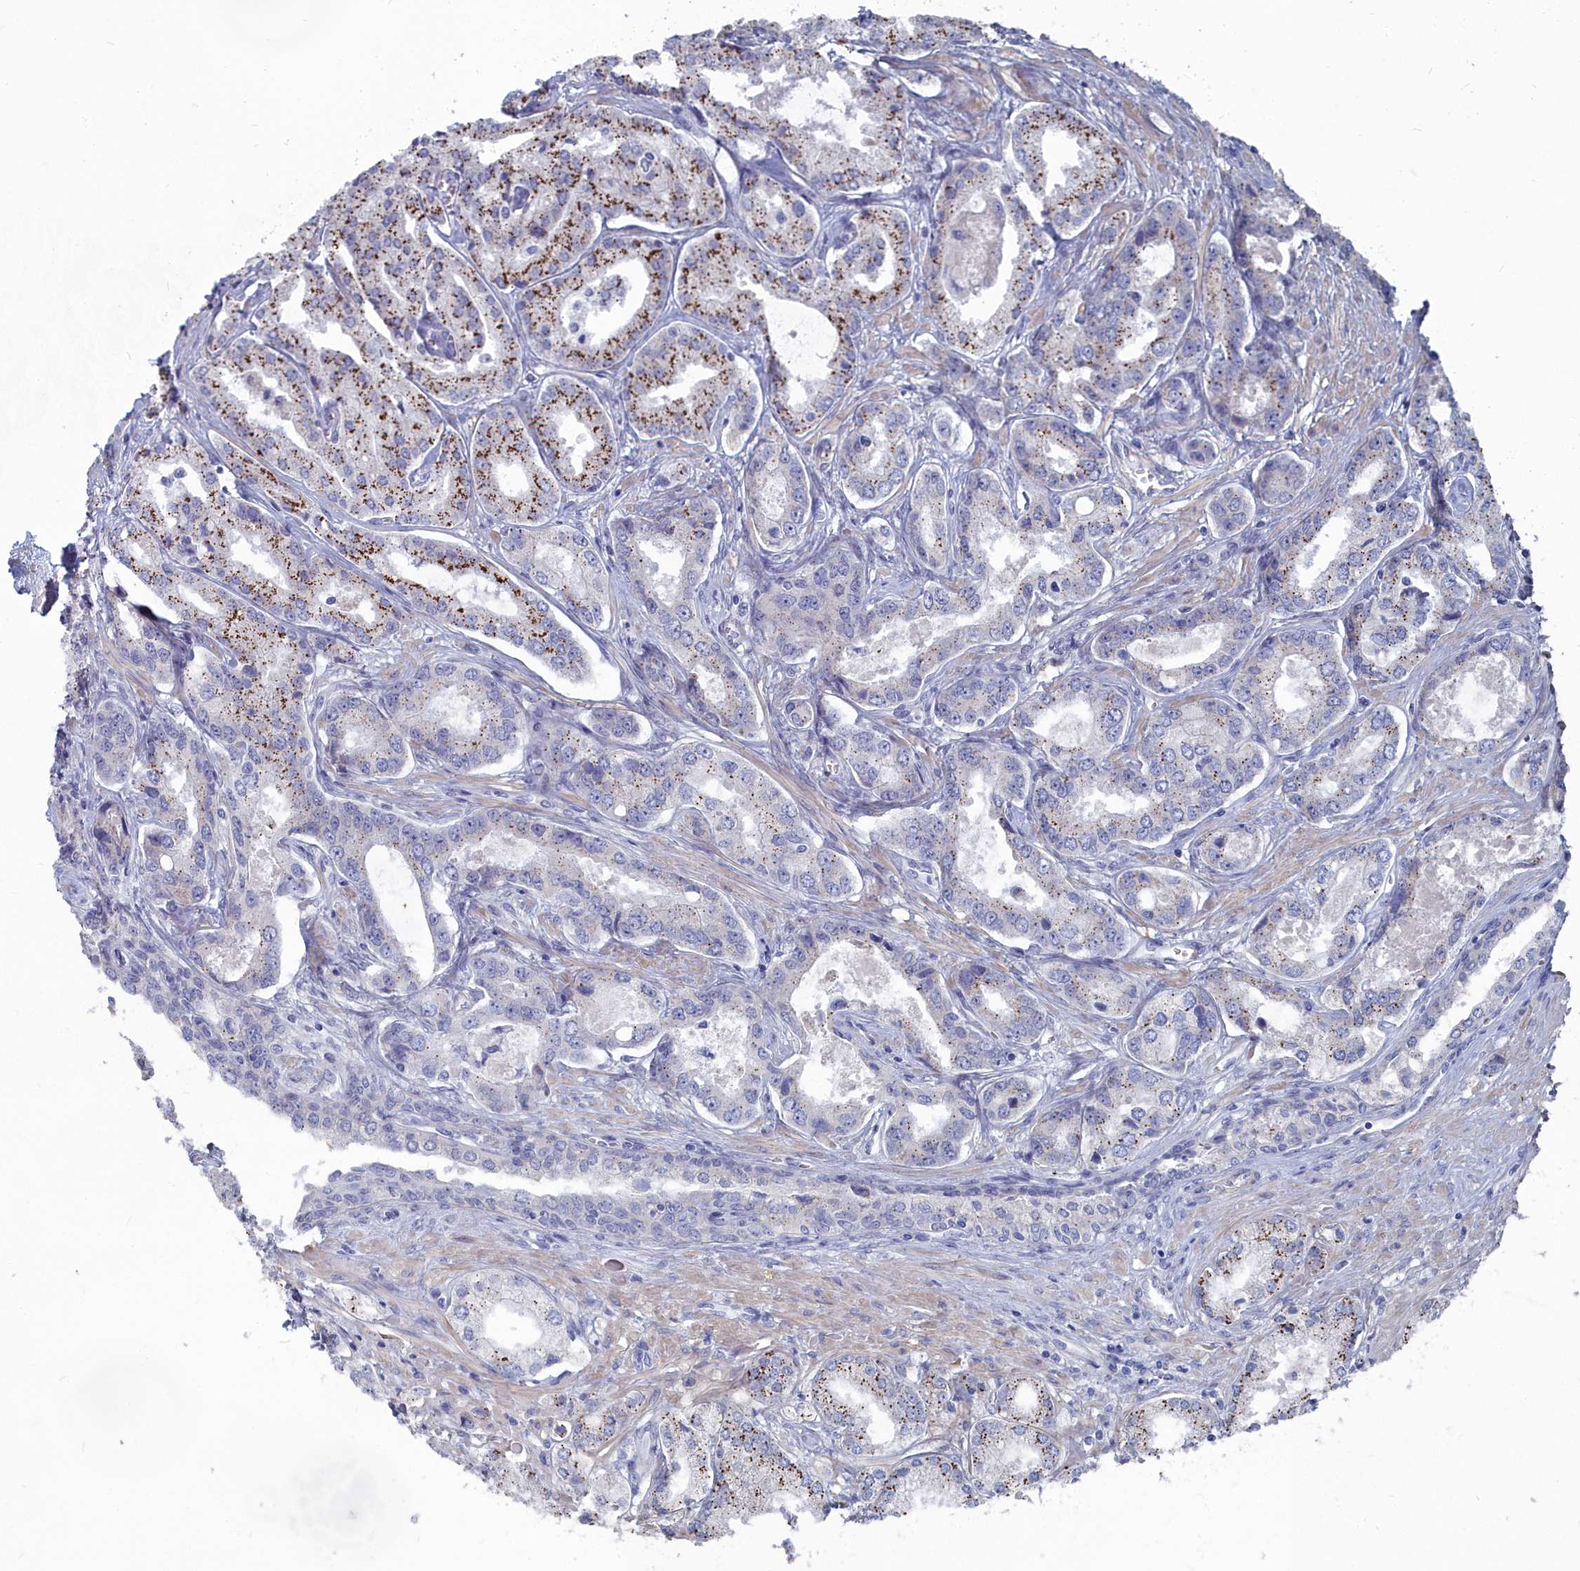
{"staining": {"intensity": "strong", "quantity": "<25%", "location": "cytoplasmic/membranous"}, "tissue": "prostate cancer", "cell_type": "Tumor cells", "image_type": "cancer", "snomed": [{"axis": "morphology", "description": "Adenocarcinoma, Low grade"}, {"axis": "topography", "description": "Prostate"}], "caption": "Immunohistochemistry (IHC) image of neoplastic tissue: human prostate cancer (low-grade adenocarcinoma) stained using immunohistochemistry (IHC) displays medium levels of strong protein expression localized specifically in the cytoplasmic/membranous of tumor cells, appearing as a cytoplasmic/membranous brown color.", "gene": "SHISAL2A", "patient": {"sex": "male", "age": 68}}